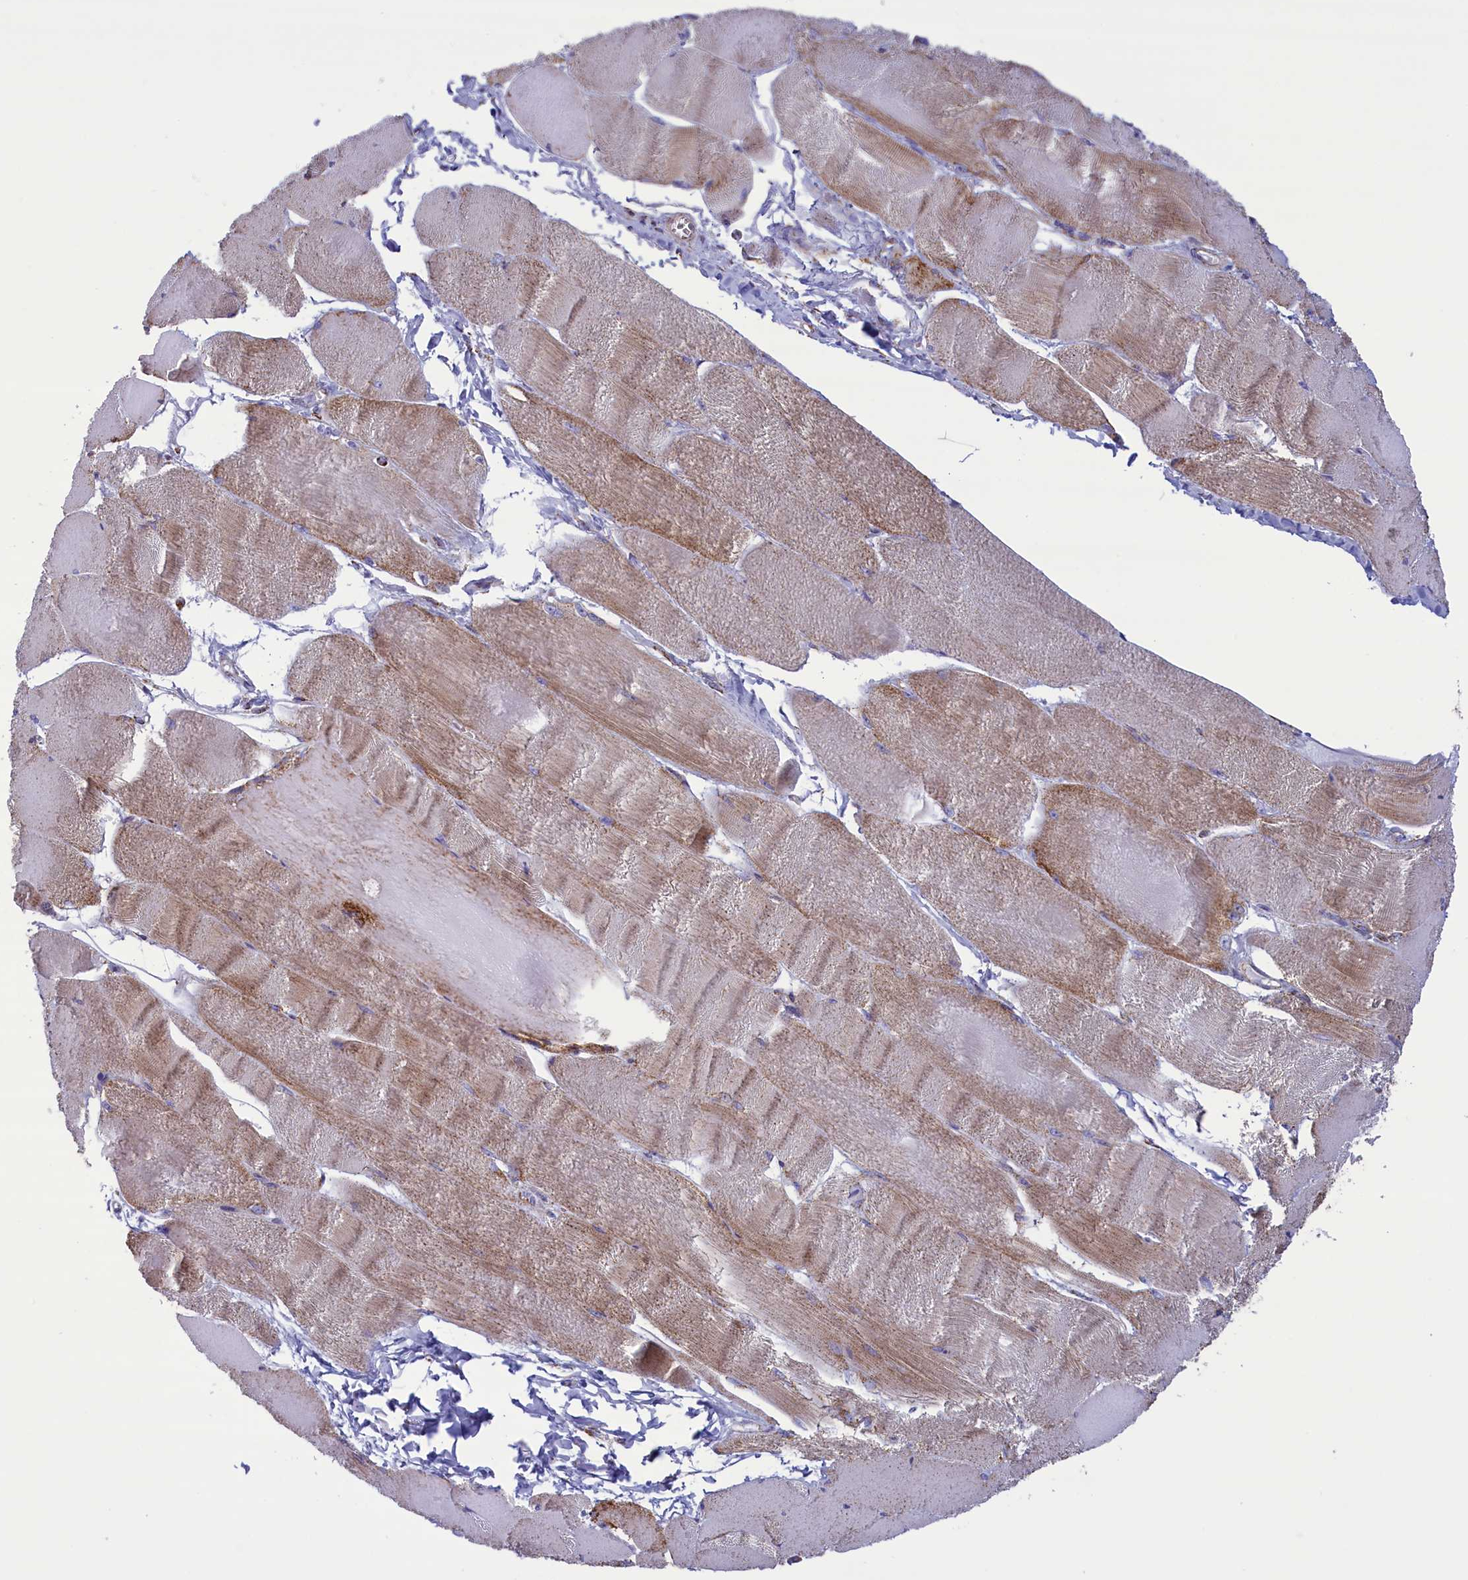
{"staining": {"intensity": "moderate", "quantity": "25%-75%", "location": "cytoplasmic/membranous"}, "tissue": "skeletal muscle", "cell_type": "Myocytes", "image_type": "normal", "snomed": [{"axis": "morphology", "description": "Normal tissue, NOS"}, {"axis": "morphology", "description": "Basal cell carcinoma"}, {"axis": "topography", "description": "Skeletal muscle"}], "caption": "A micrograph showing moderate cytoplasmic/membranous staining in about 25%-75% of myocytes in benign skeletal muscle, as visualized by brown immunohistochemical staining.", "gene": "ISOC2", "patient": {"sex": "female", "age": 64}}